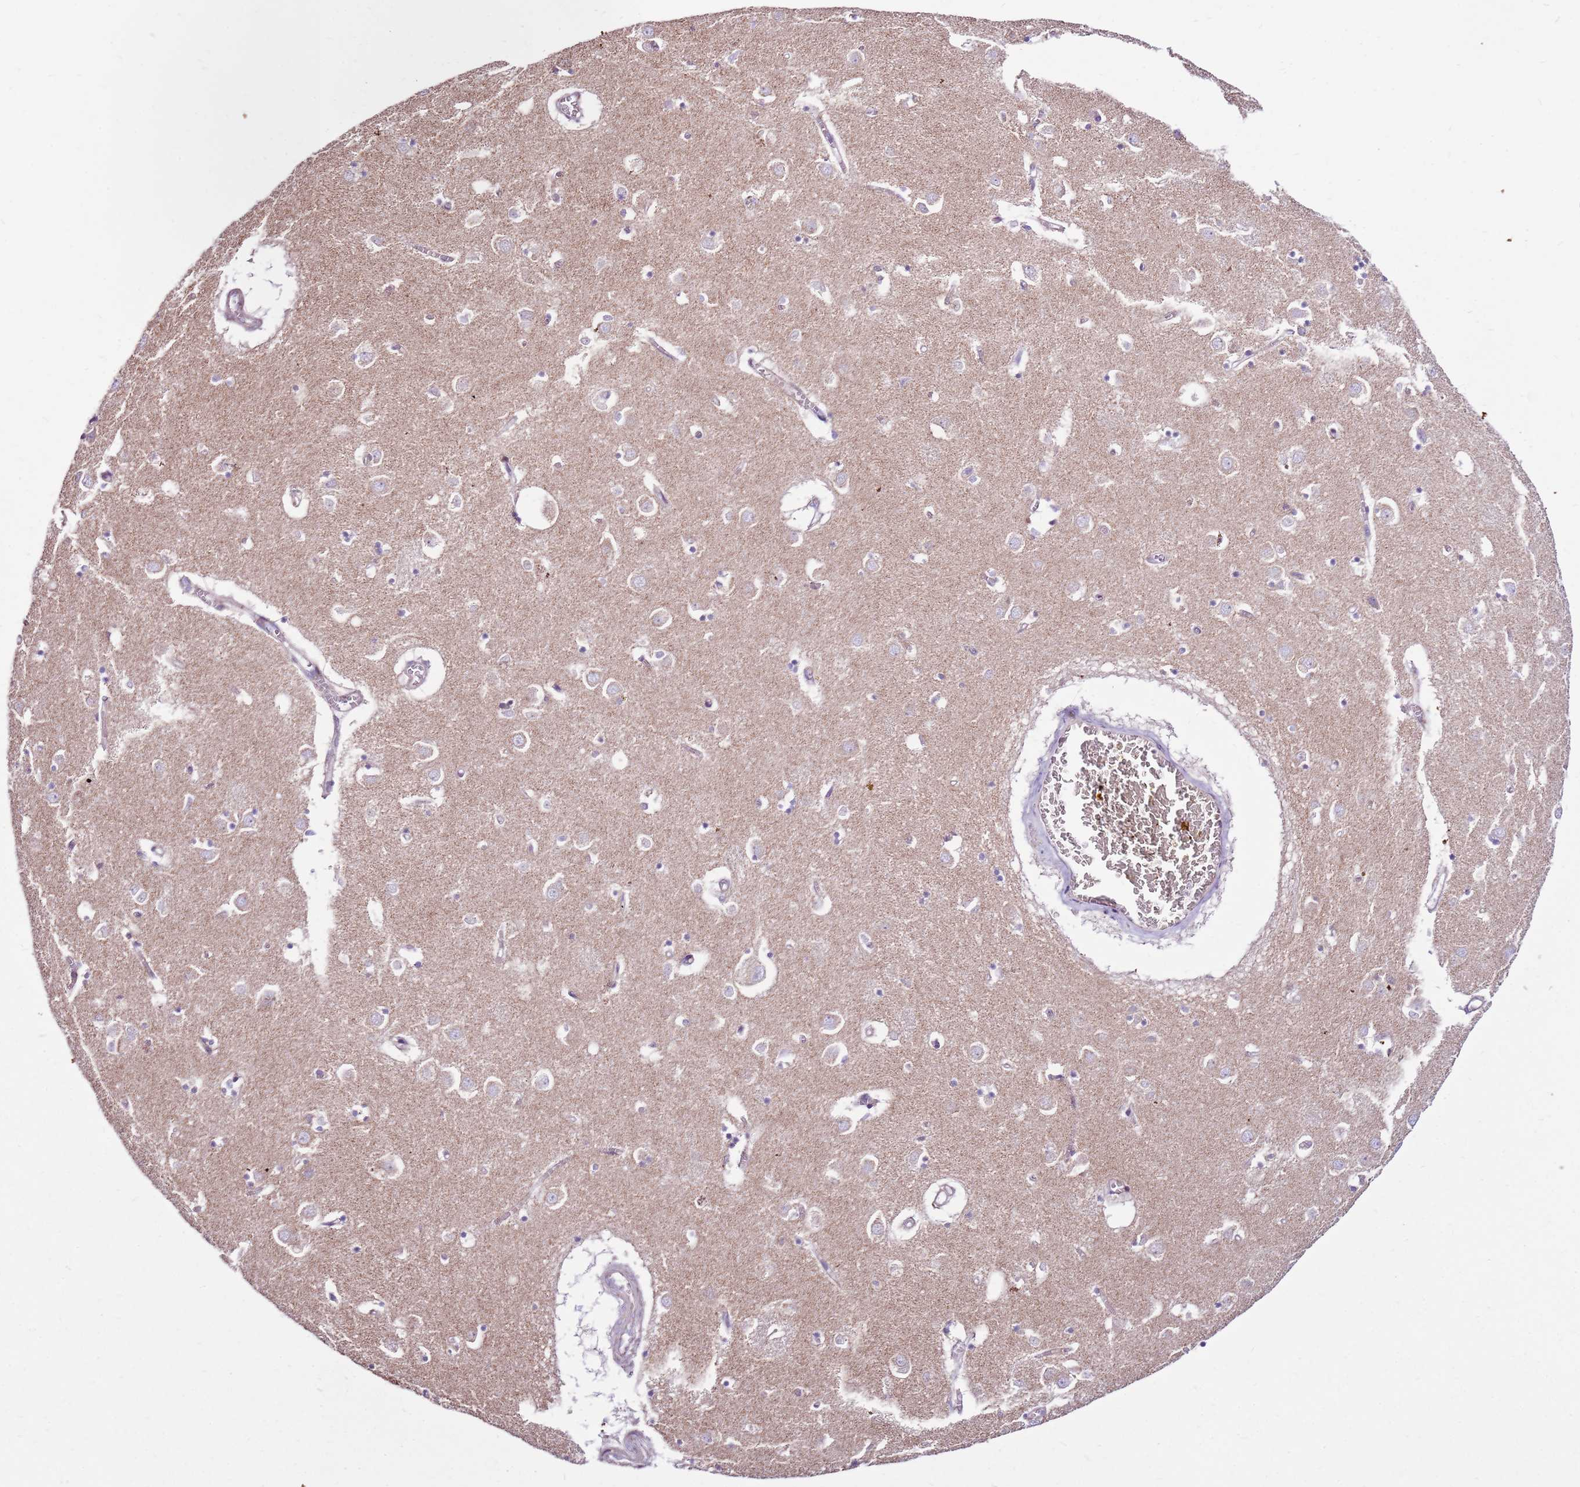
{"staining": {"intensity": "negative", "quantity": "none", "location": "none"}, "tissue": "caudate", "cell_type": "Glial cells", "image_type": "normal", "snomed": [{"axis": "morphology", "description": "Normal tissue, NOS"}, {"axis": "topography", "description": "Lateral ventricle wall"}], "caption": "Caudate was stained to show a protein in brown. There is no significant staining in glial cells. Brightfield microscopy of IHC stained with DAB (brown) and hematoxylin (blue), captured at high magnification.", "gene": "HECTD4", "patient": {"sex": "male", "age": 70}}